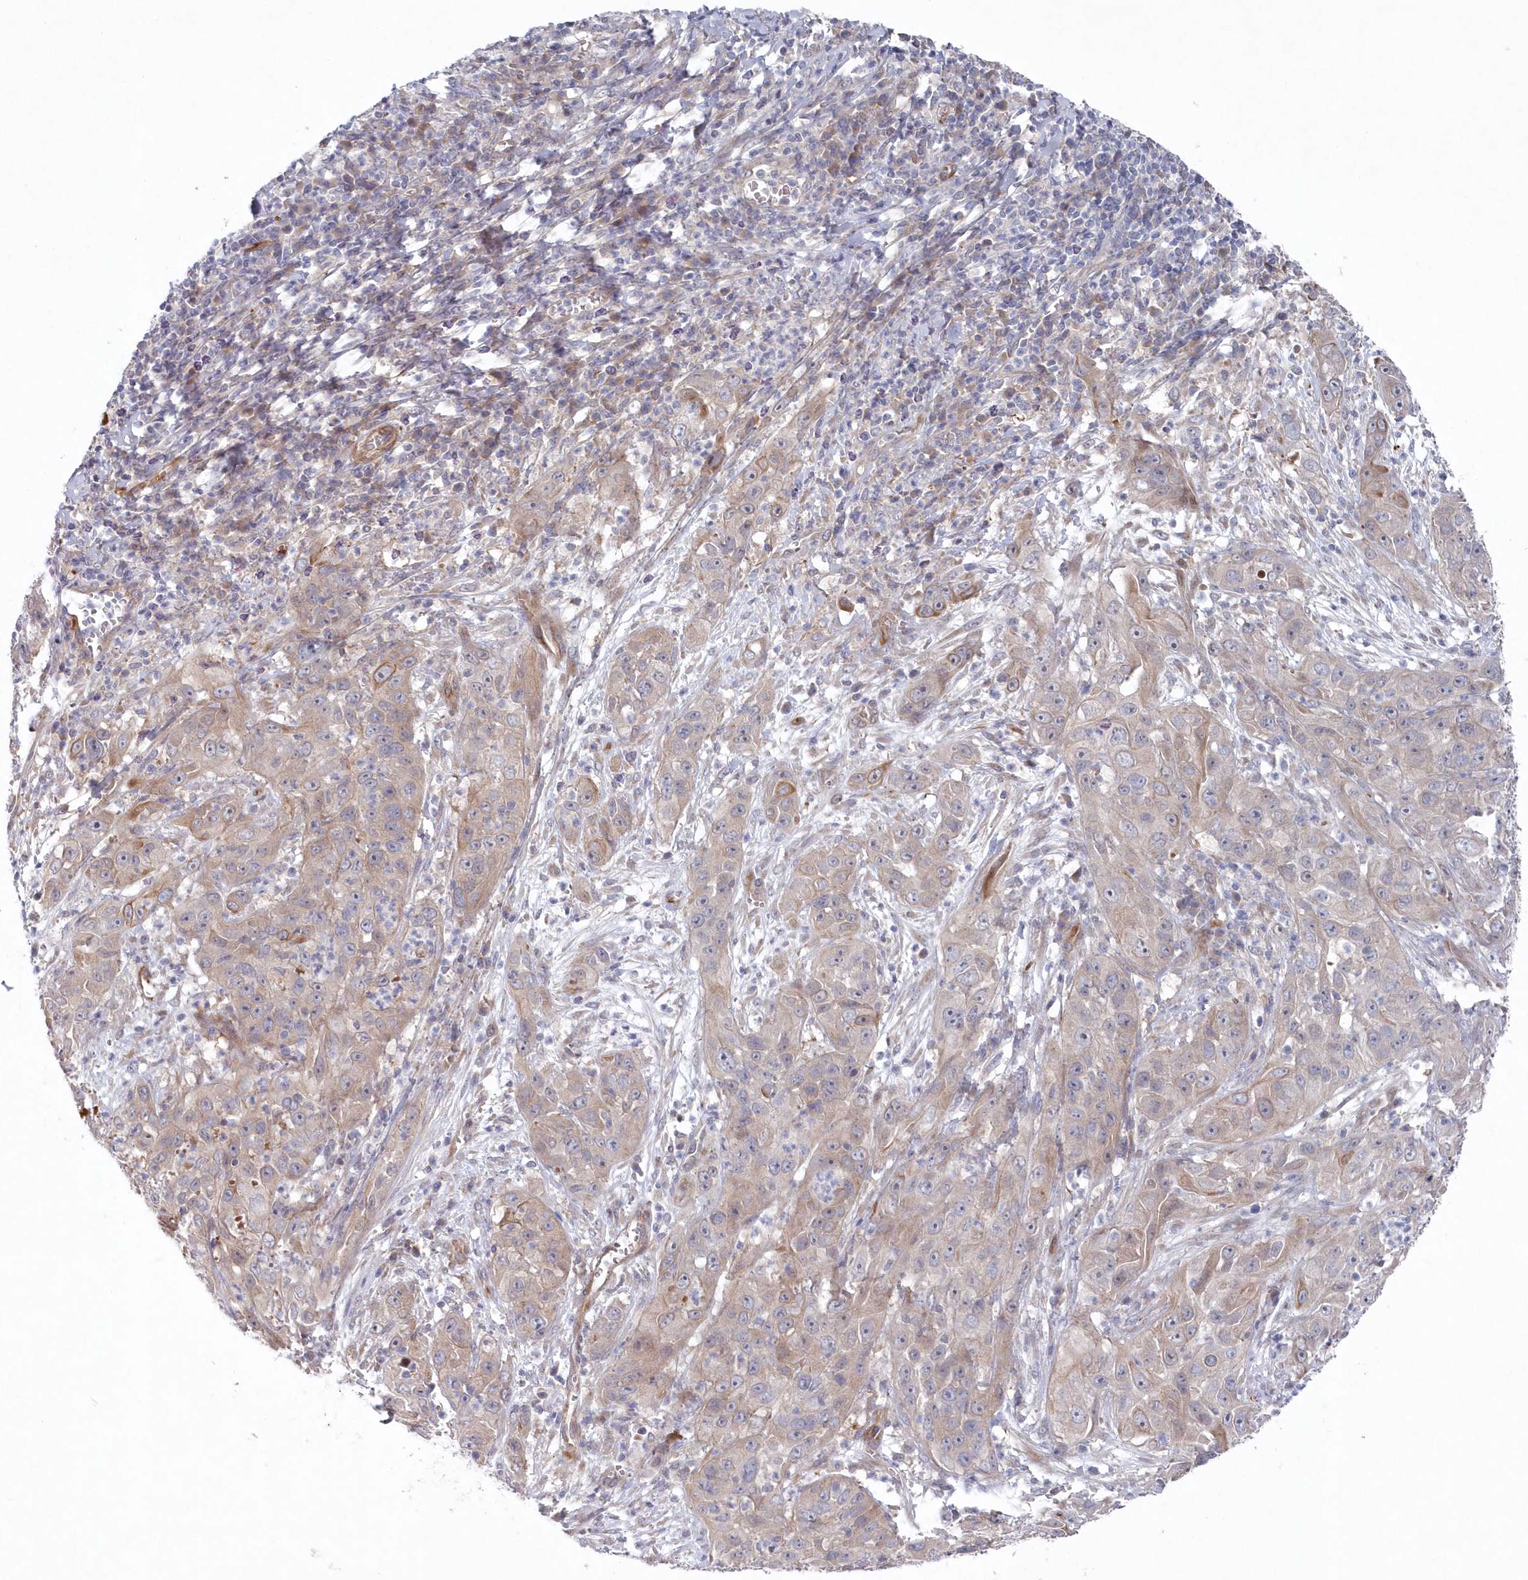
{"staining": {"intensity": "weak", "quantity": "<25%", "location": "cytoplasmic/membranous"}, "tissue": "cervical cancer", "cell_type": "Tumor cells", "image_type": "cancer", "snomed": [{"axis": "morphology", "description": "Squamous cell carcinoma, NOS"}, {"axis": "topography", "description": "Cervix"}], "caption": "DAB (3,3'-diaminobenzidine) immunohistochemical staining of cervical cancer (squamous cell carcinoma) demonstrates no significant expression in tumor cells. Nuclei are stained in blue.", "gene": "KIAA1586", "patient": {"sex": "female", "age": 32}}